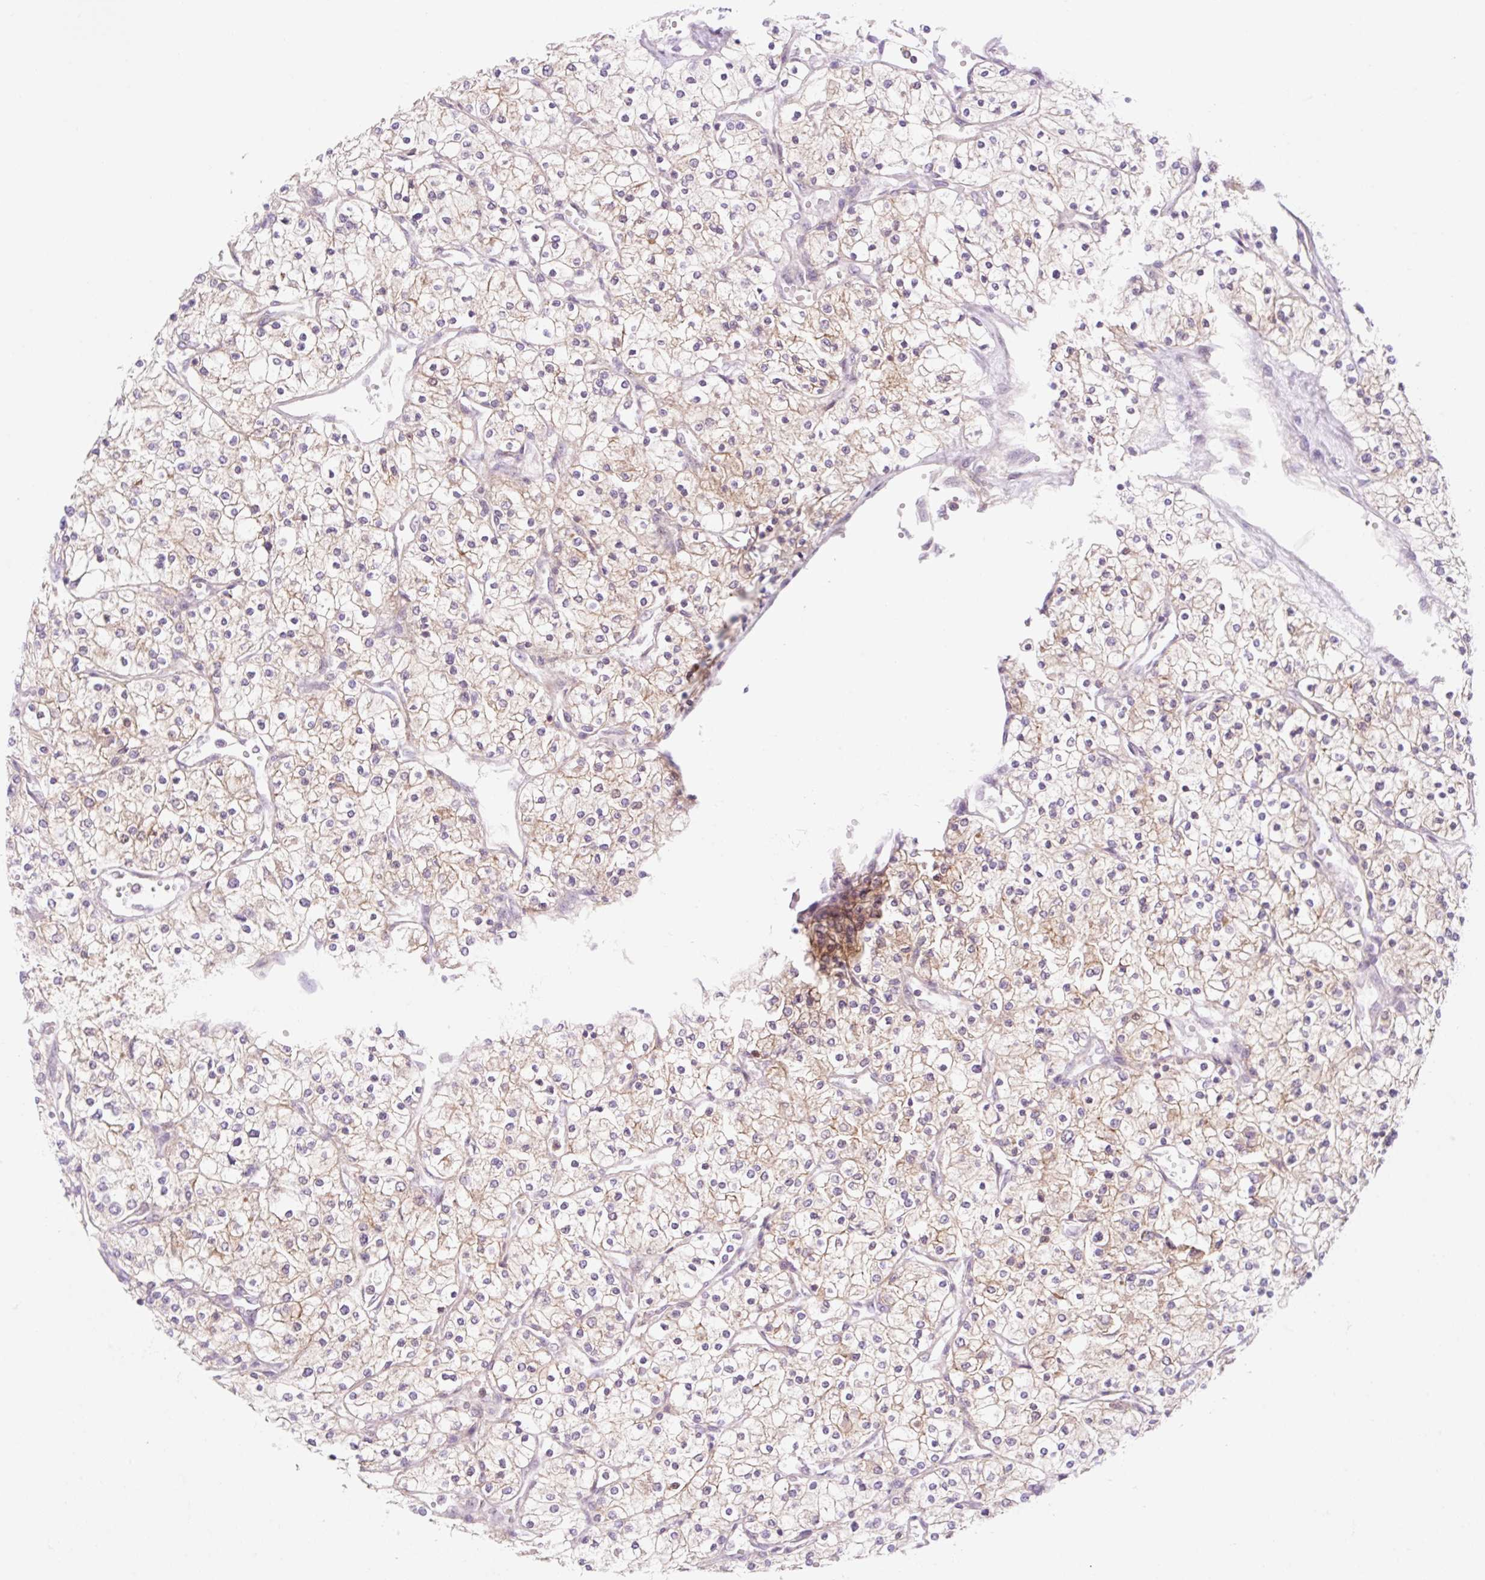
{"staining": {"intensity": "weak", "quantity": "<25%", "location": "cytoplasmic/membranous"}, "tissue": "renal cancer", "cell_type": "Tumor cells", "image_type": "cancer", "snomed": [{"axis": "morphology", "description": "Adenocarcinoma, NOS"}, {"axis": "topography", "description": "Kidney"}], "caption": "Protein analysis of renal cancer demonstrates no significant expression in tumor cells.", "gene": "VPS4A", "patient": {"sex": "male", "age": 80}}